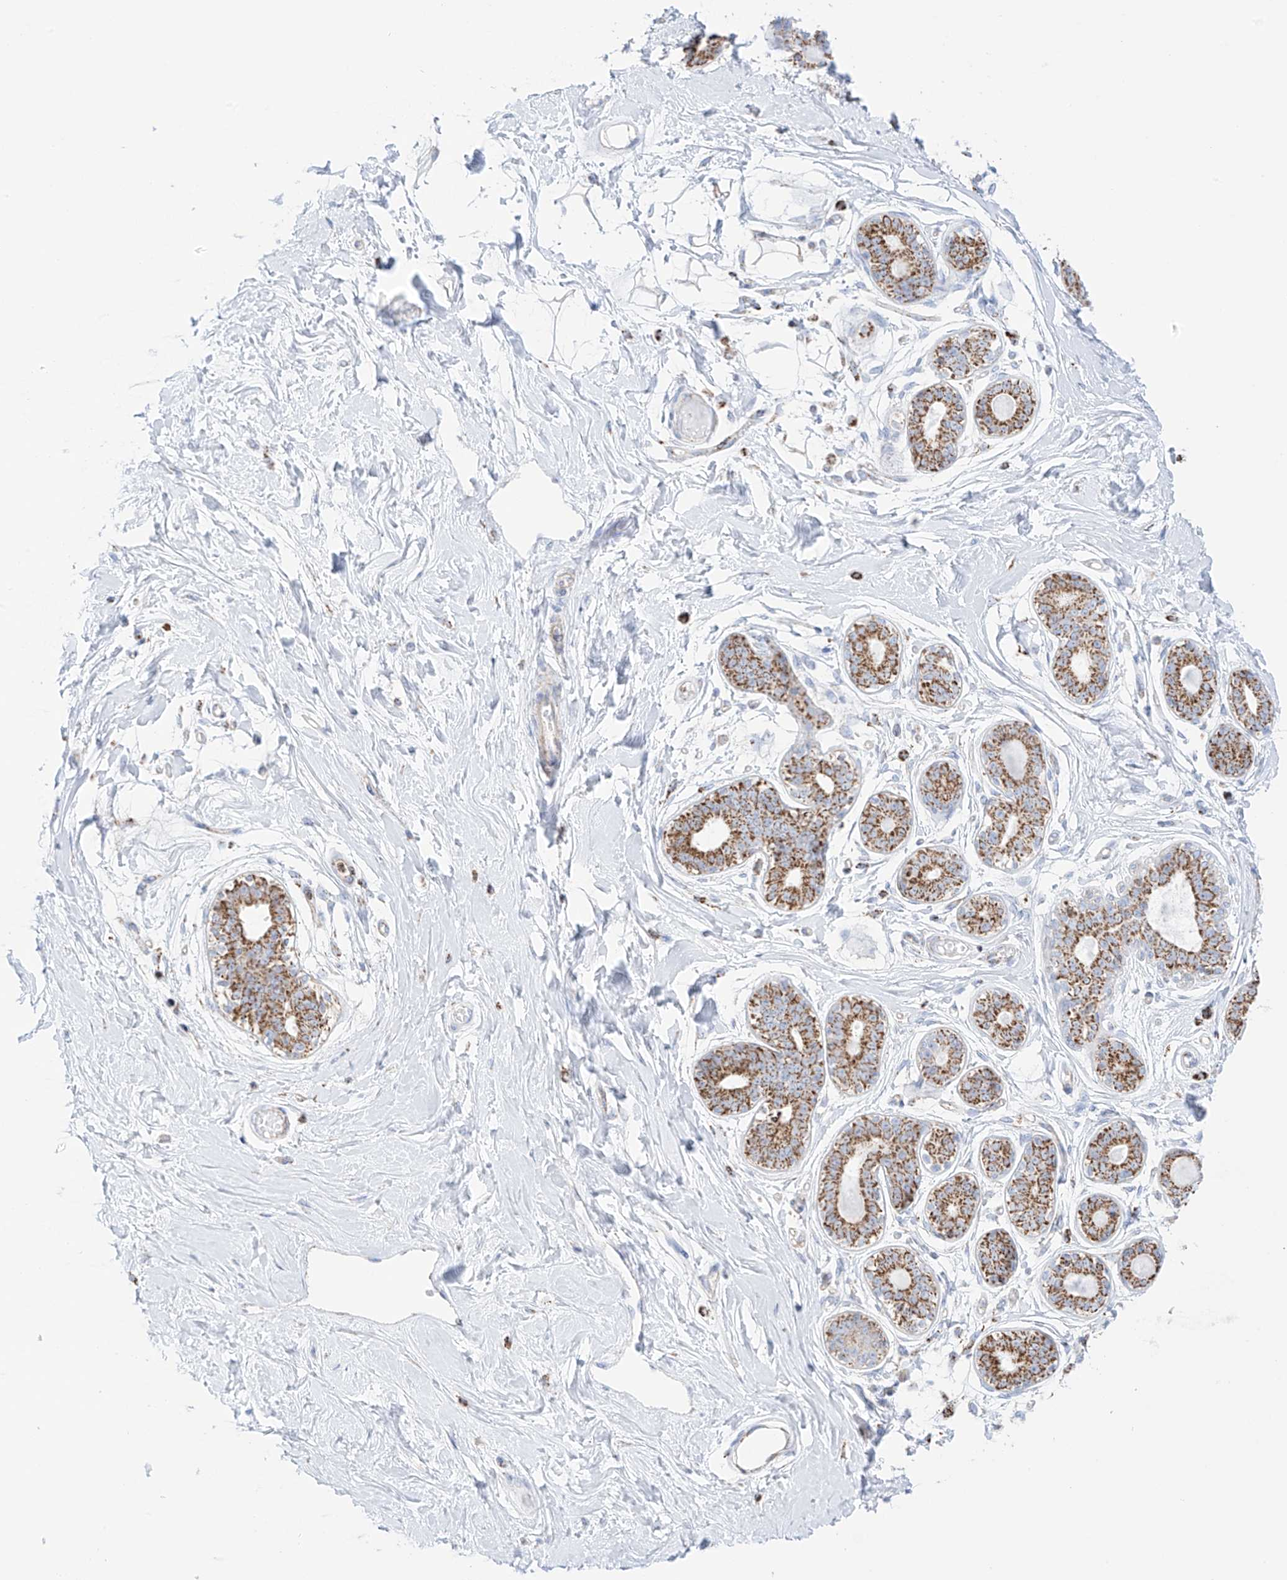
{"staining": {"intensity": "negative", "quantity": "none", "location": "none"}, "tissue": "breast", "cell_type": "Adipocytes", "image_type": "normal", "snomed": [{"axis": "morphology", "description": "Normal tissue, NOS"}, {"axis": "topography", "description": "Breast"}], "caption": "Breast stained for a protein using IHC shows no expression adipocytes.", "gene": "XKR3", "patient": {"sex": "female", "age": 45}}